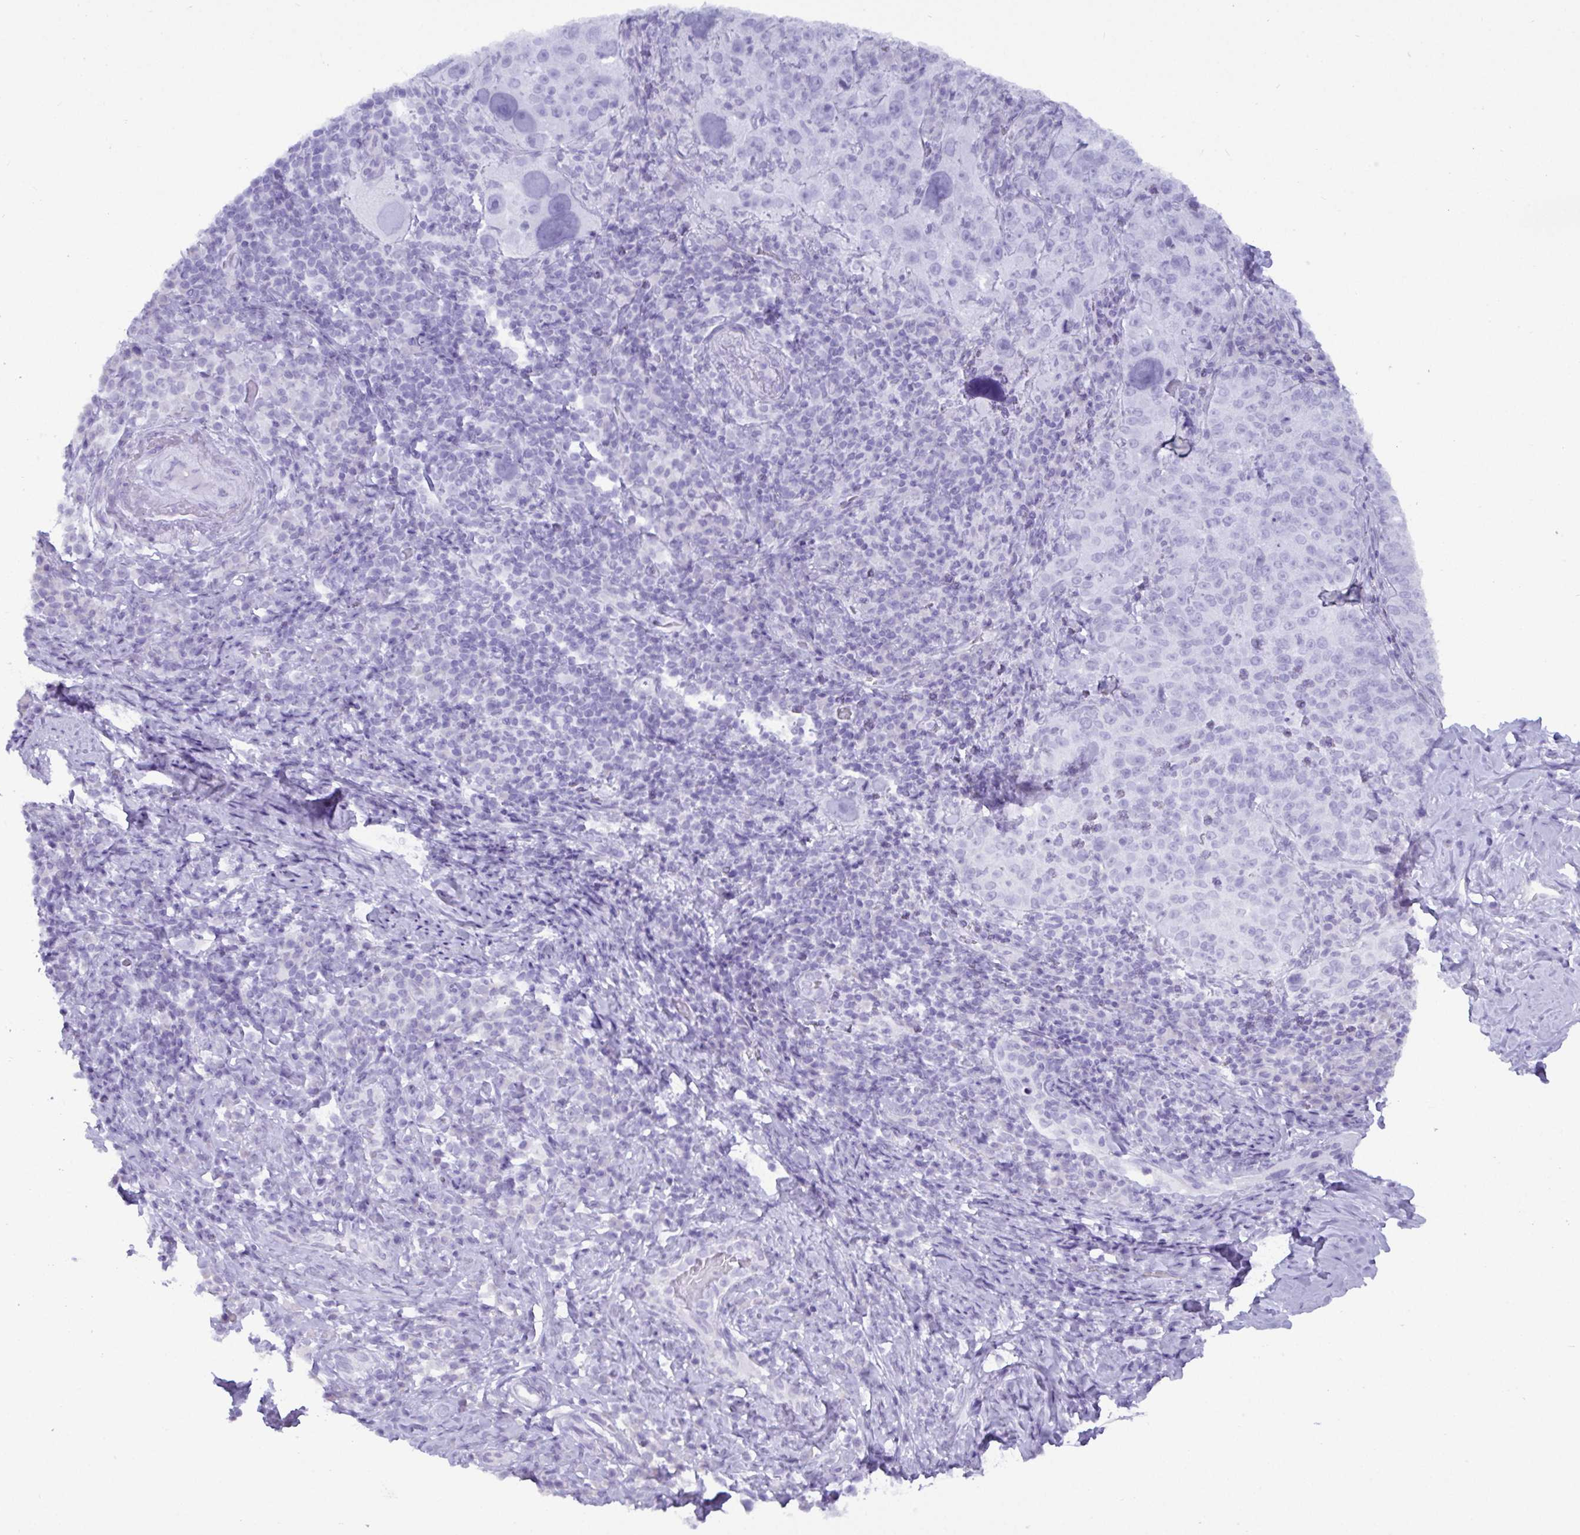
{"staining": {"intensity": "negative", "quantity": "none", "location": "none"}, "tissue": "cervical cancer", "cell_type": "Tumor cells", "image_type": "cancer", "snomed": [{"axis": "morphology", "description": "Squamous cell carcinoma, NOS"}, {"axis": "topography", "description": "Cervix"}], "caption": "The micrograph reveals no significant expression in tumor cells of cervical cancer (squamous cell carcinoma).", "gene": "C4orf33", "patient": {"sex": "female", "age": 75}}